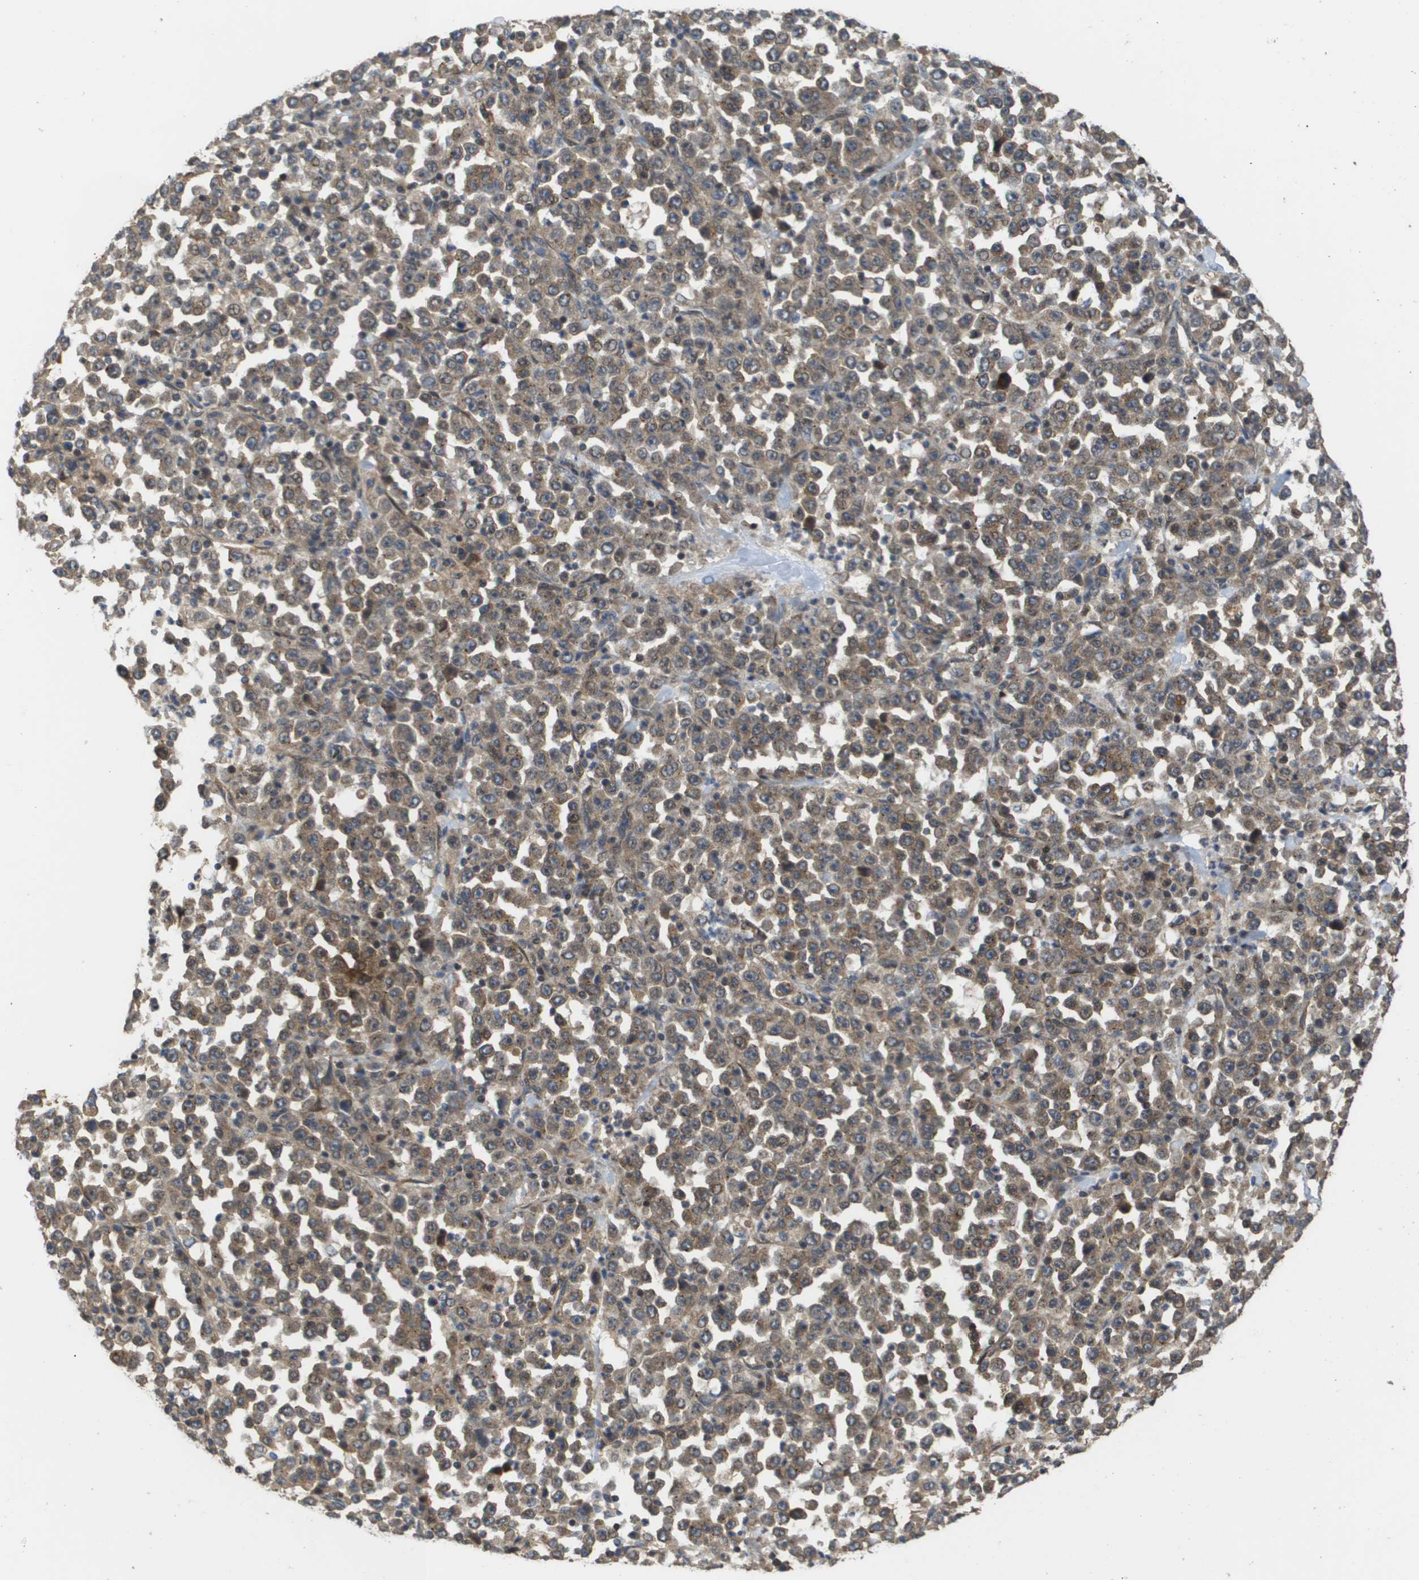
{"staining": {"intensity": "weak", "quantity": ">75%", "location": "cytoplasmic/membranous"}, "tissue": "stomach cancer", "cell_type": "Tumor cells", "image_type": "cancer", "snomed": [{"axis": "morphology", "description": "Normal tissue, NOS"}, {"axis": "morphology", "description": "Adenocarcinoma, NOS"}, {"axis": "topography", "description": "Stomach, upper"}, {"axis": "topography", "description": "Stomach"}], "caption": "Stomach cancer stained with a protein marker demonstrates weak staining in tumor cells.", "gene": "RBM38", "patient": {"sex": "male", "age": 59}}